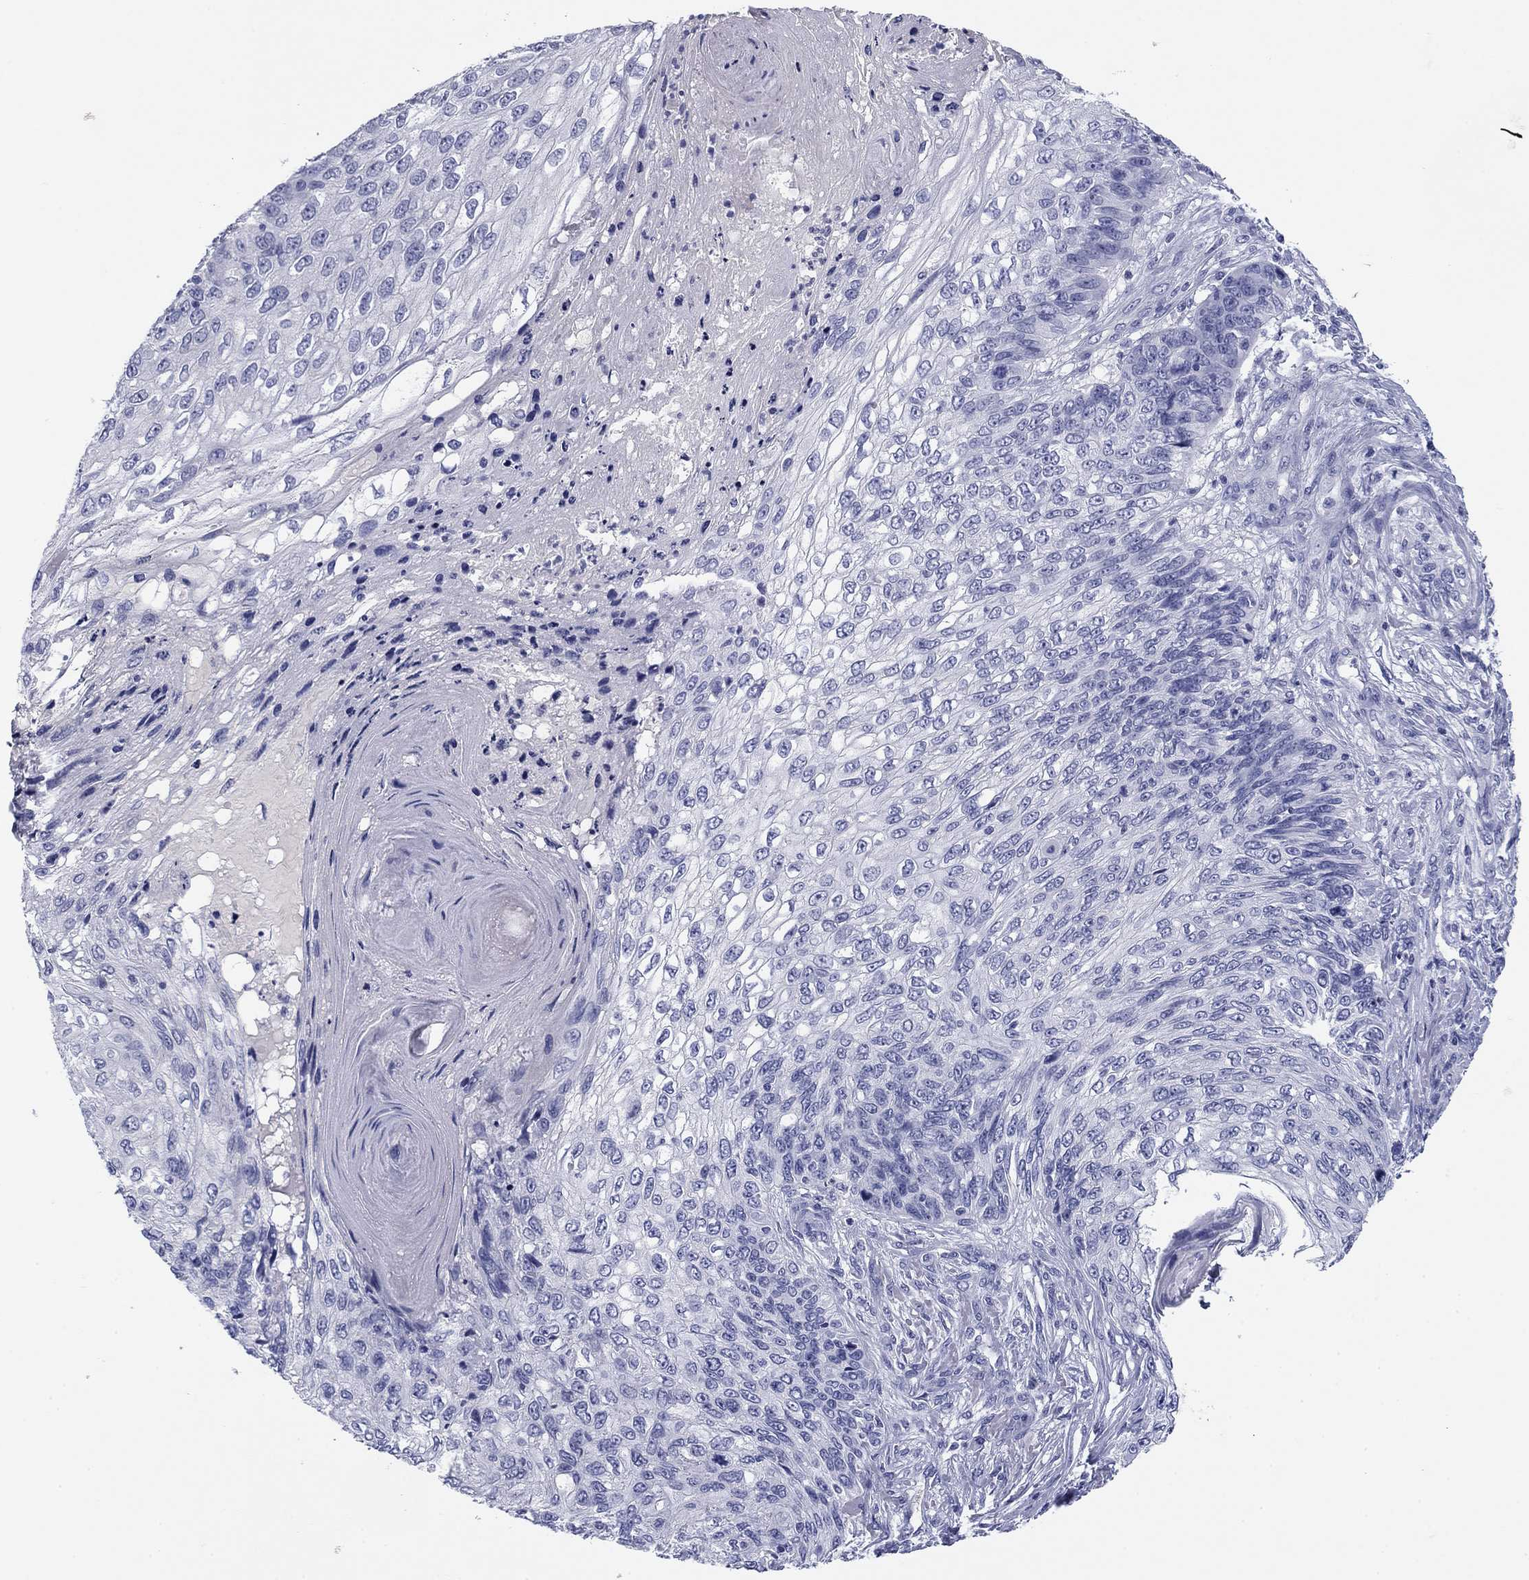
{"staining": {"intensity": "negative", "quantity": "none", "location": "none"}, "tissue": "skin cancer", "cell_type": "Tumor cells", "image_type": "cancer", "snomed": [{"axis": "morphology", "description": "Squamous cell carcinoma, NOS"}, {"axis": "topography", "description": "Skin"}], "caption": "Skin cancer stained for a protein using immunohistochemistry exhibits no expression tumor cells.", "gene": "KCNH1", "patient": {"sex": "male", "age": 92}}